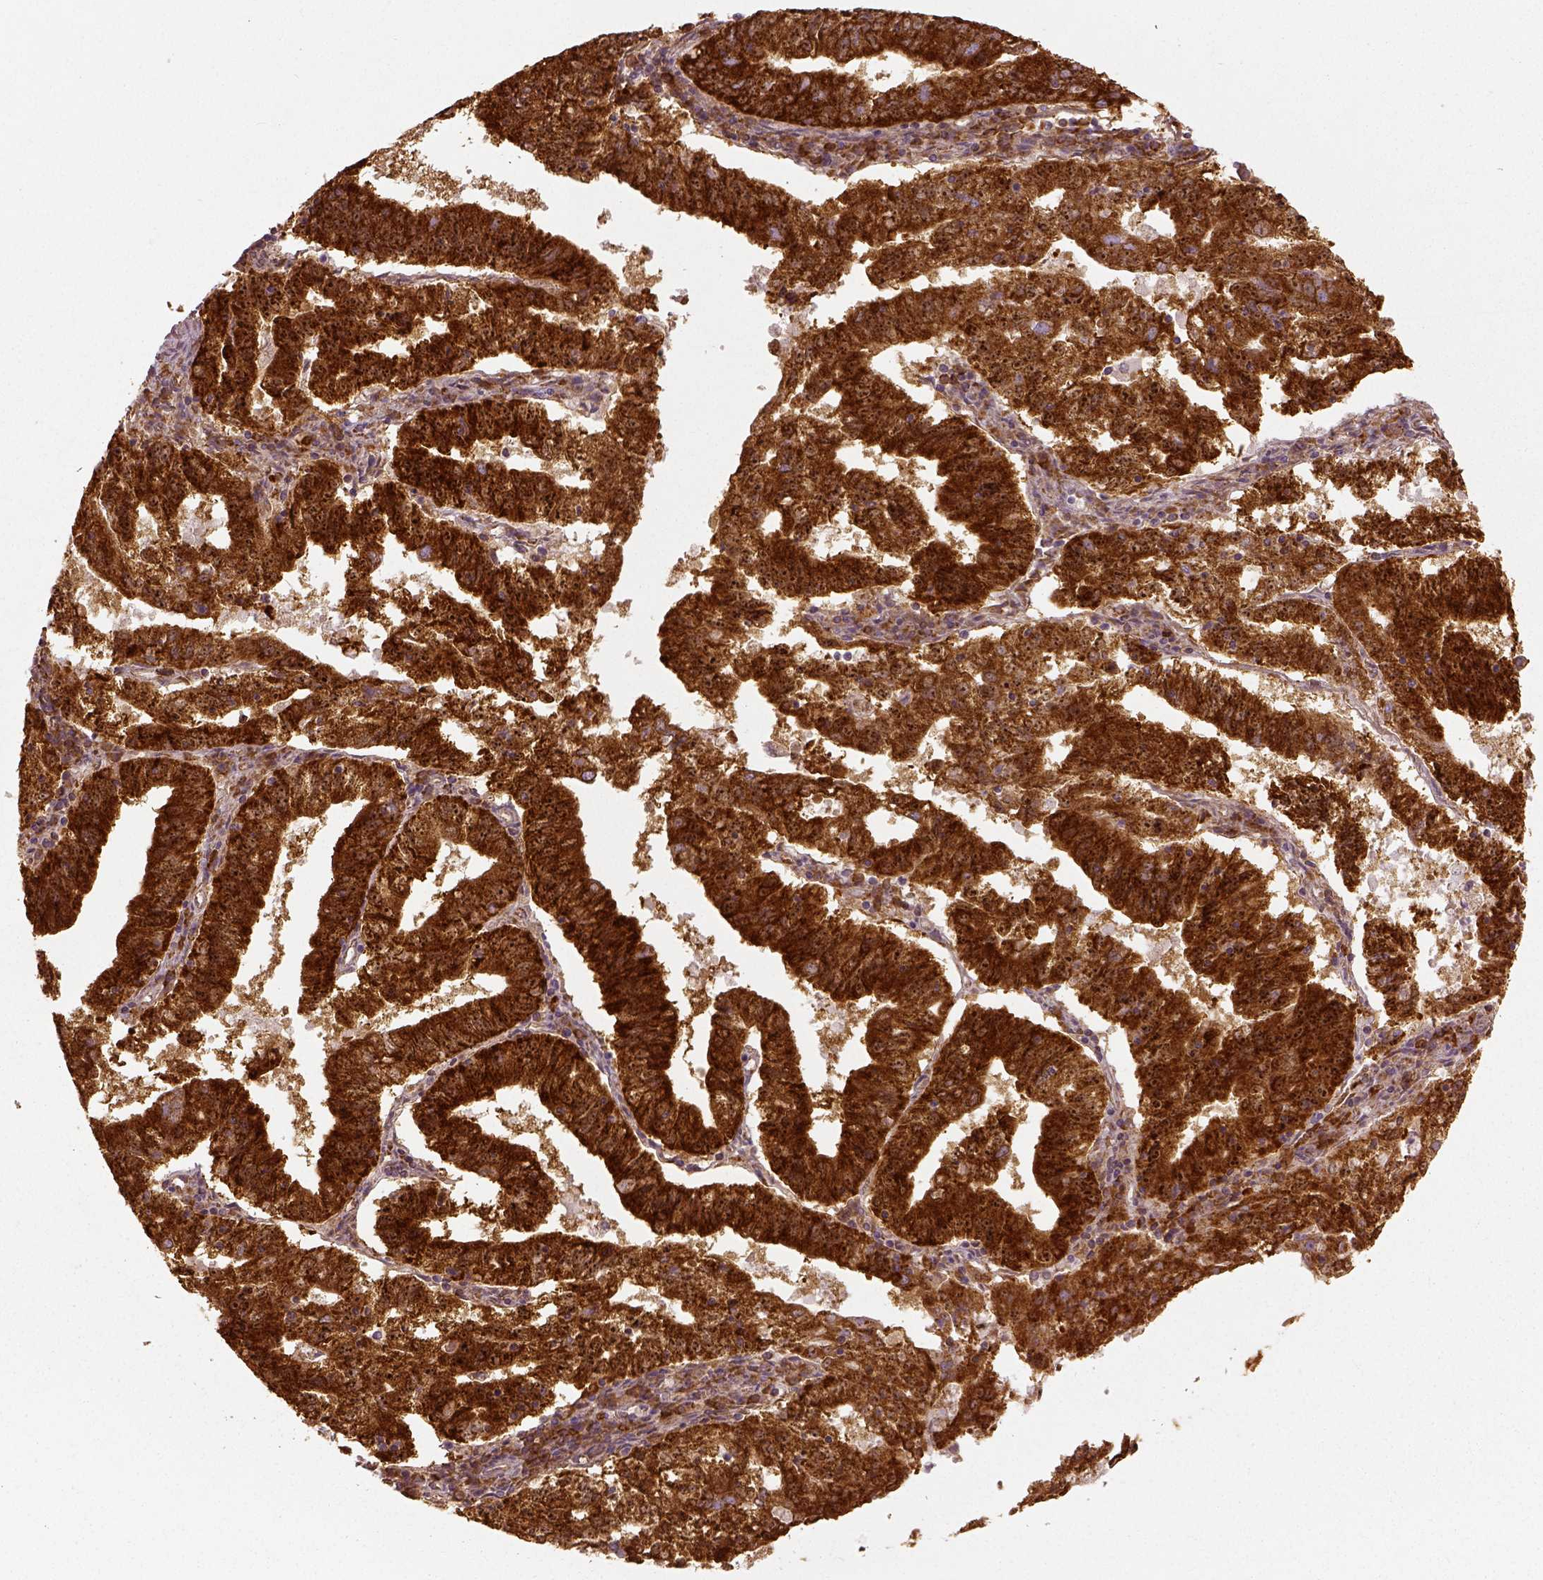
{"staining": {"intensity": "strong", "quantity": ">75%", "location": "cytoplasmic/membranous"}, "tissue": "endometrial cancer", "cell_type": "Tumor cells", "image_type": "cancer", "snomed": [{"axis": "morphology", "description": "Adenocarcinoma, NOS"}, {"axis": "topography", "description": "Endometrium"}], "caption": "A histopathology image of adenocarcinoma (endometrial) stained for a protein displays strong cytoplasmic/membranous brown staining in tumor cells.", "gene": "PGAM5", "patient": {"sex": "female", "age": 82}}